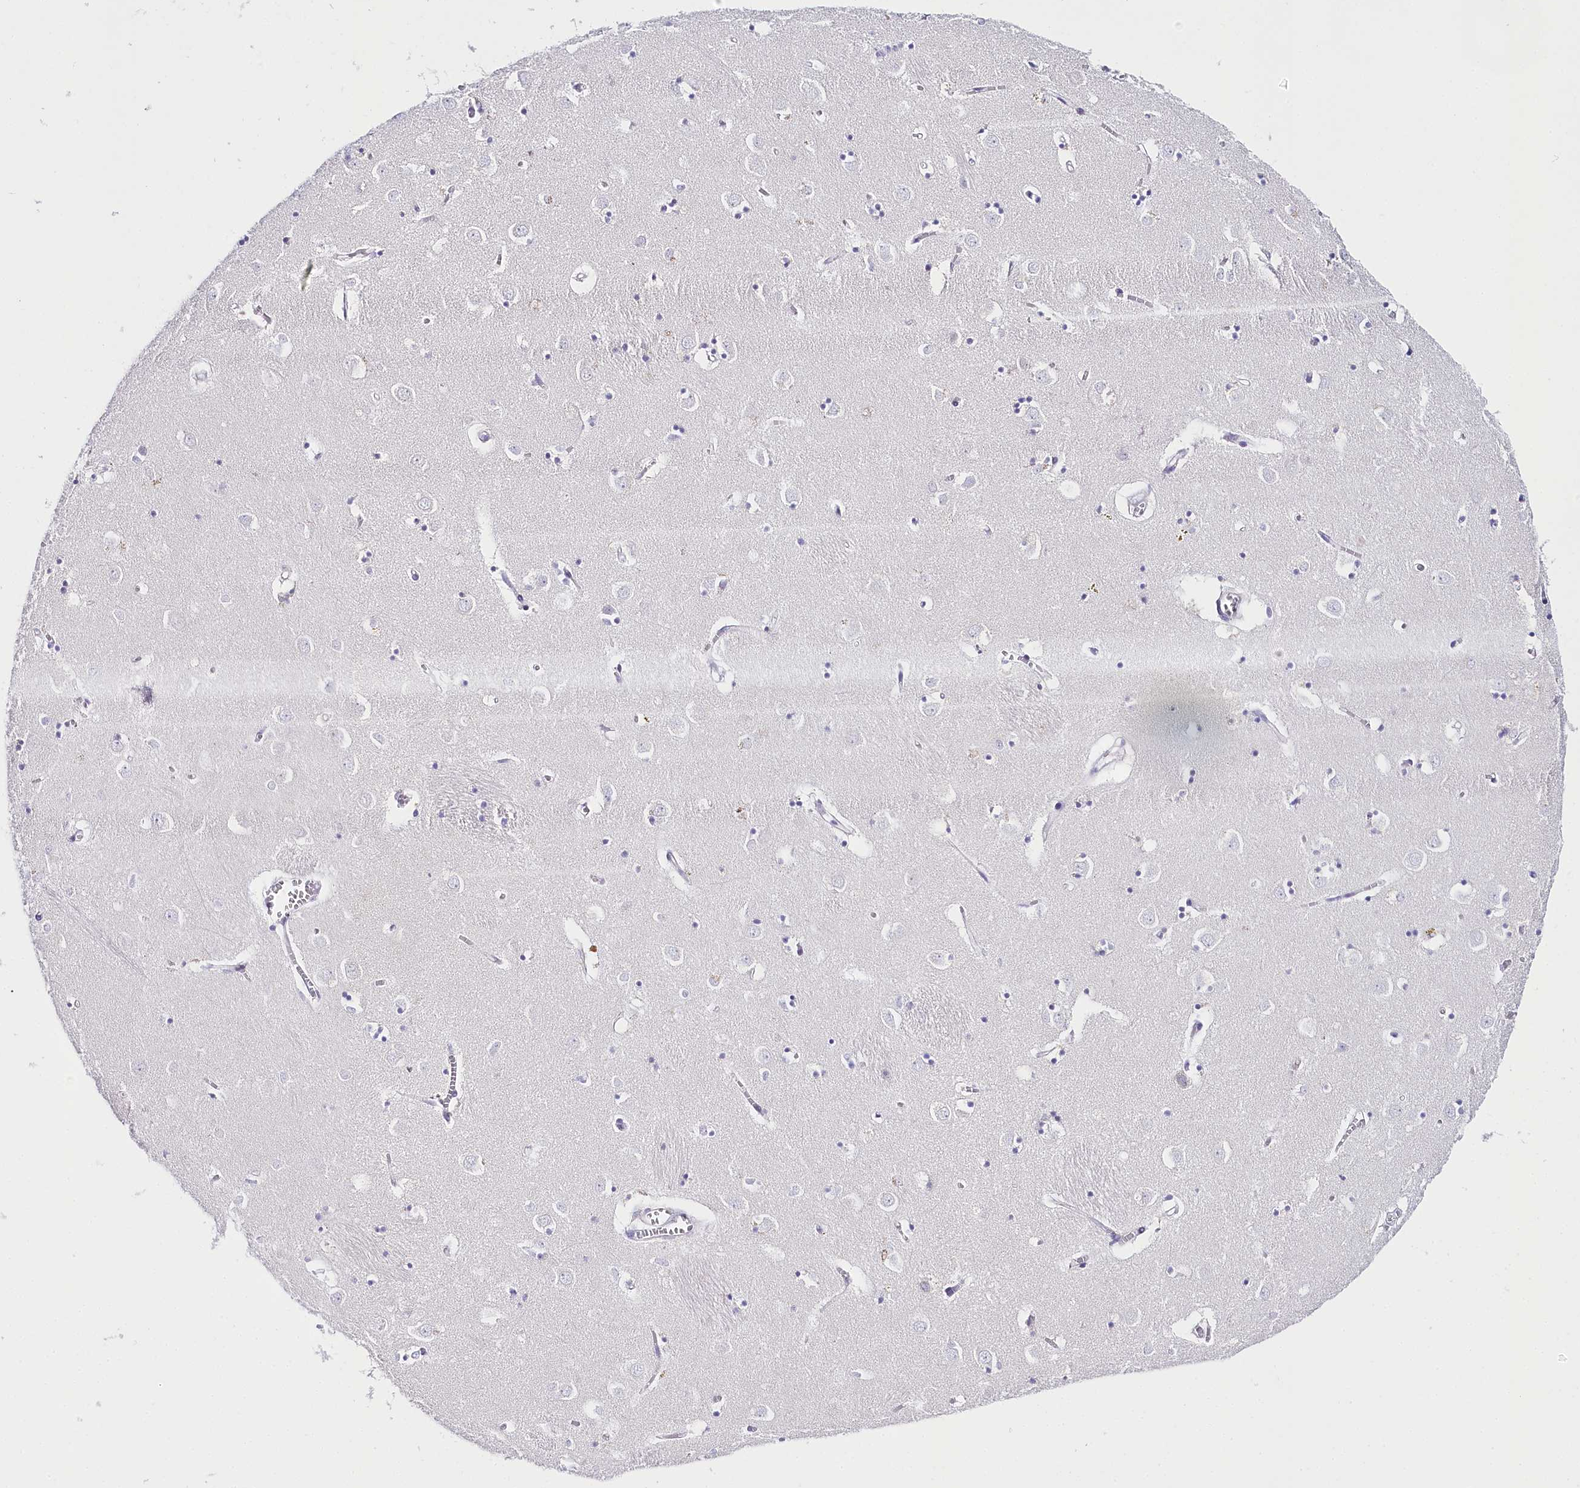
{"staining": {"intensity": "negative", "quantity": "none", "location": "none"}, "tissue": "caudate", "cell_type": "Glial cells", "image_type": "normal", "snomed": [{"axis": "morphology", "description": "Normal tissue, NOS"}, {"axis": "topography", "description": "Lateral ventricle wall"}], "caption": "Histopathology image shows no significant protein staining in glial cells of normal caudate.", "gene": "CSN3", "patient": {"sex": "male", "age": 70}}